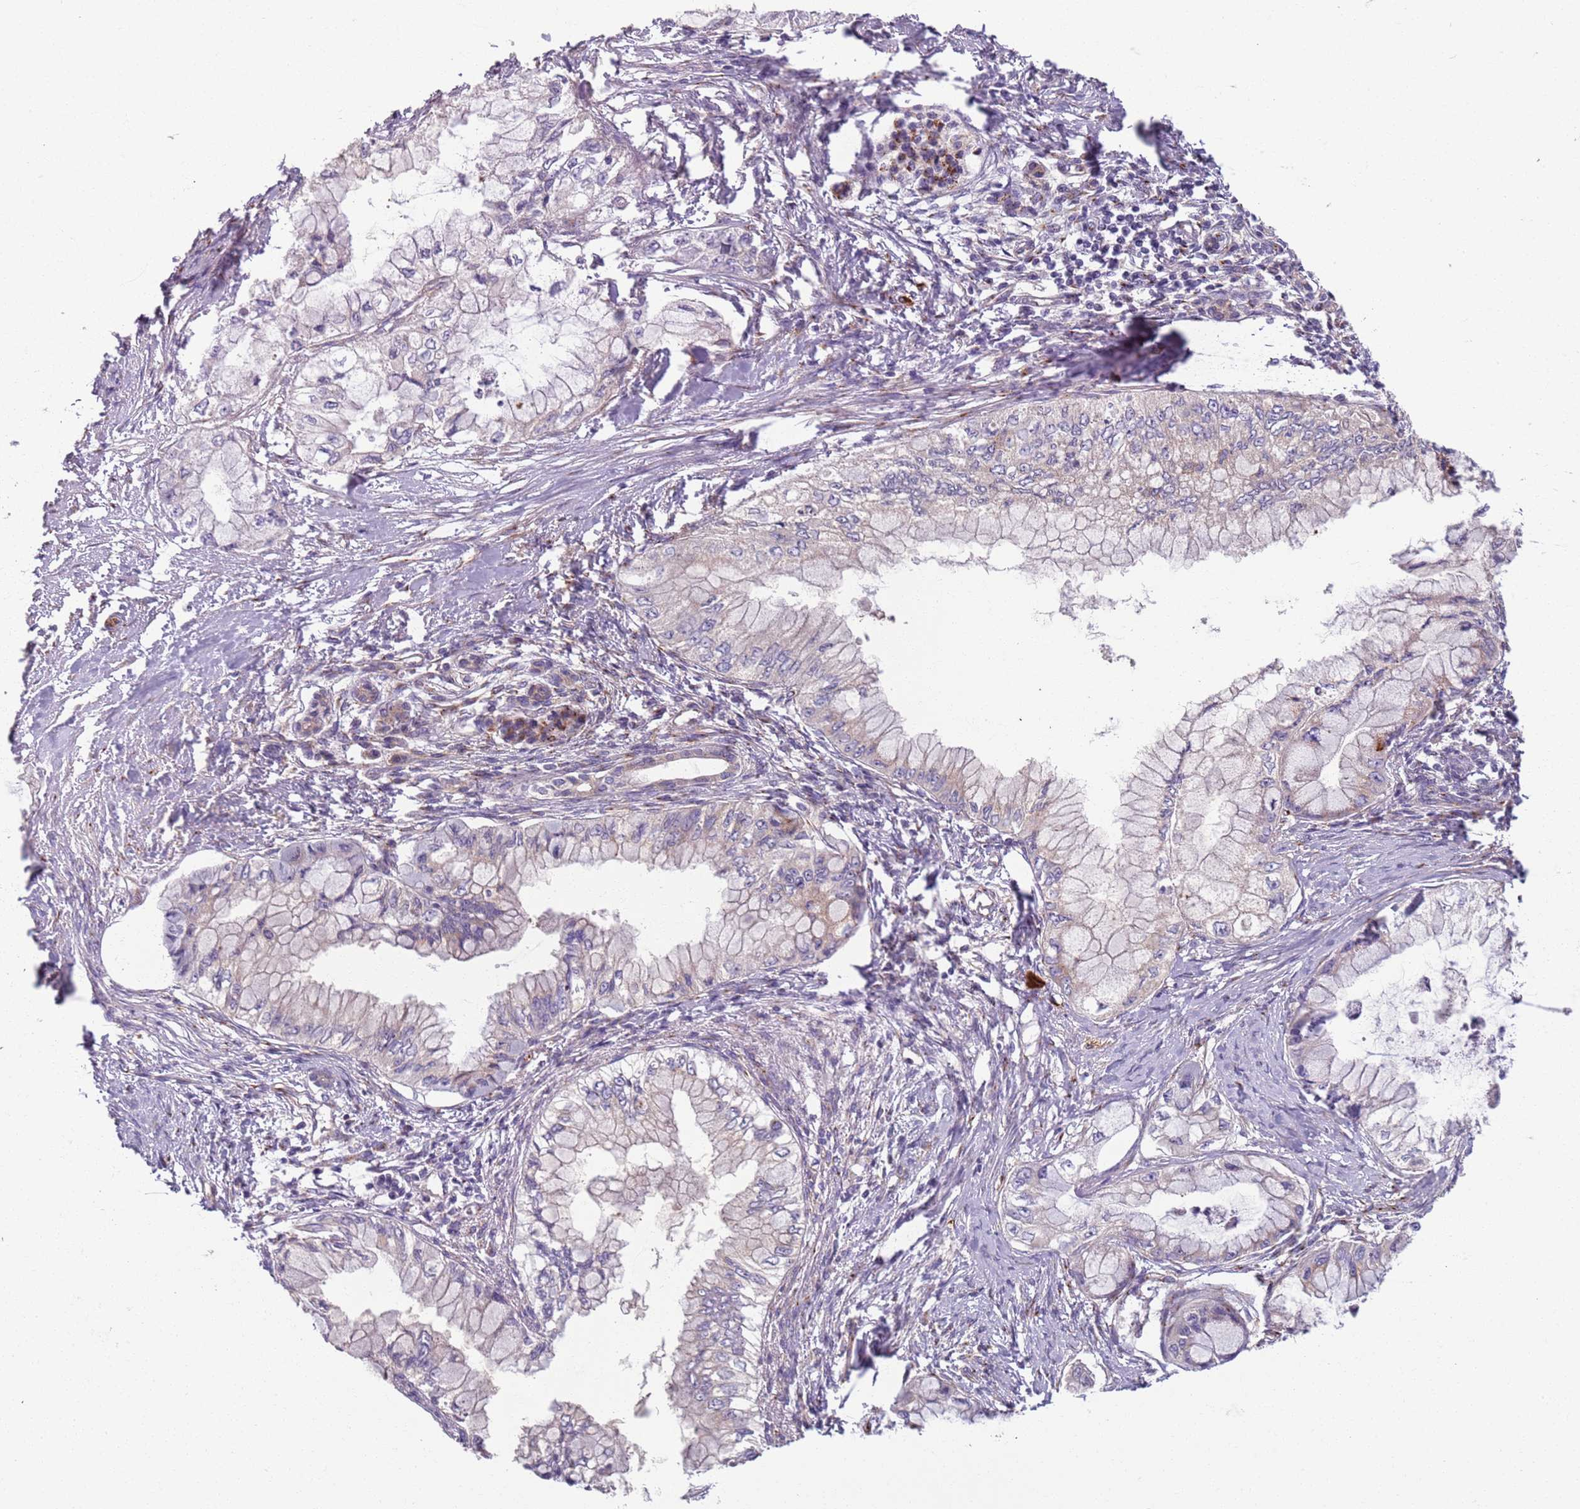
{"staining": {"intensity": "negative", "quantity": "none", "location": "none"}, "tissue": "pancreatic cancer", "cell_type": "Tumor cells", "image_type": "cancer", "snomed": [{"axis": "morphology", "description": "Adenocarcinoma, NOS"}, {"axis": "topography", "description": "Pancreas"}], "caption": "Immunohistochemistry of human pancreatic cancer demonstrates no staining in tumor cells.", "gene": "AKTIP", "patient": {"sex": "male", "age": 48}}